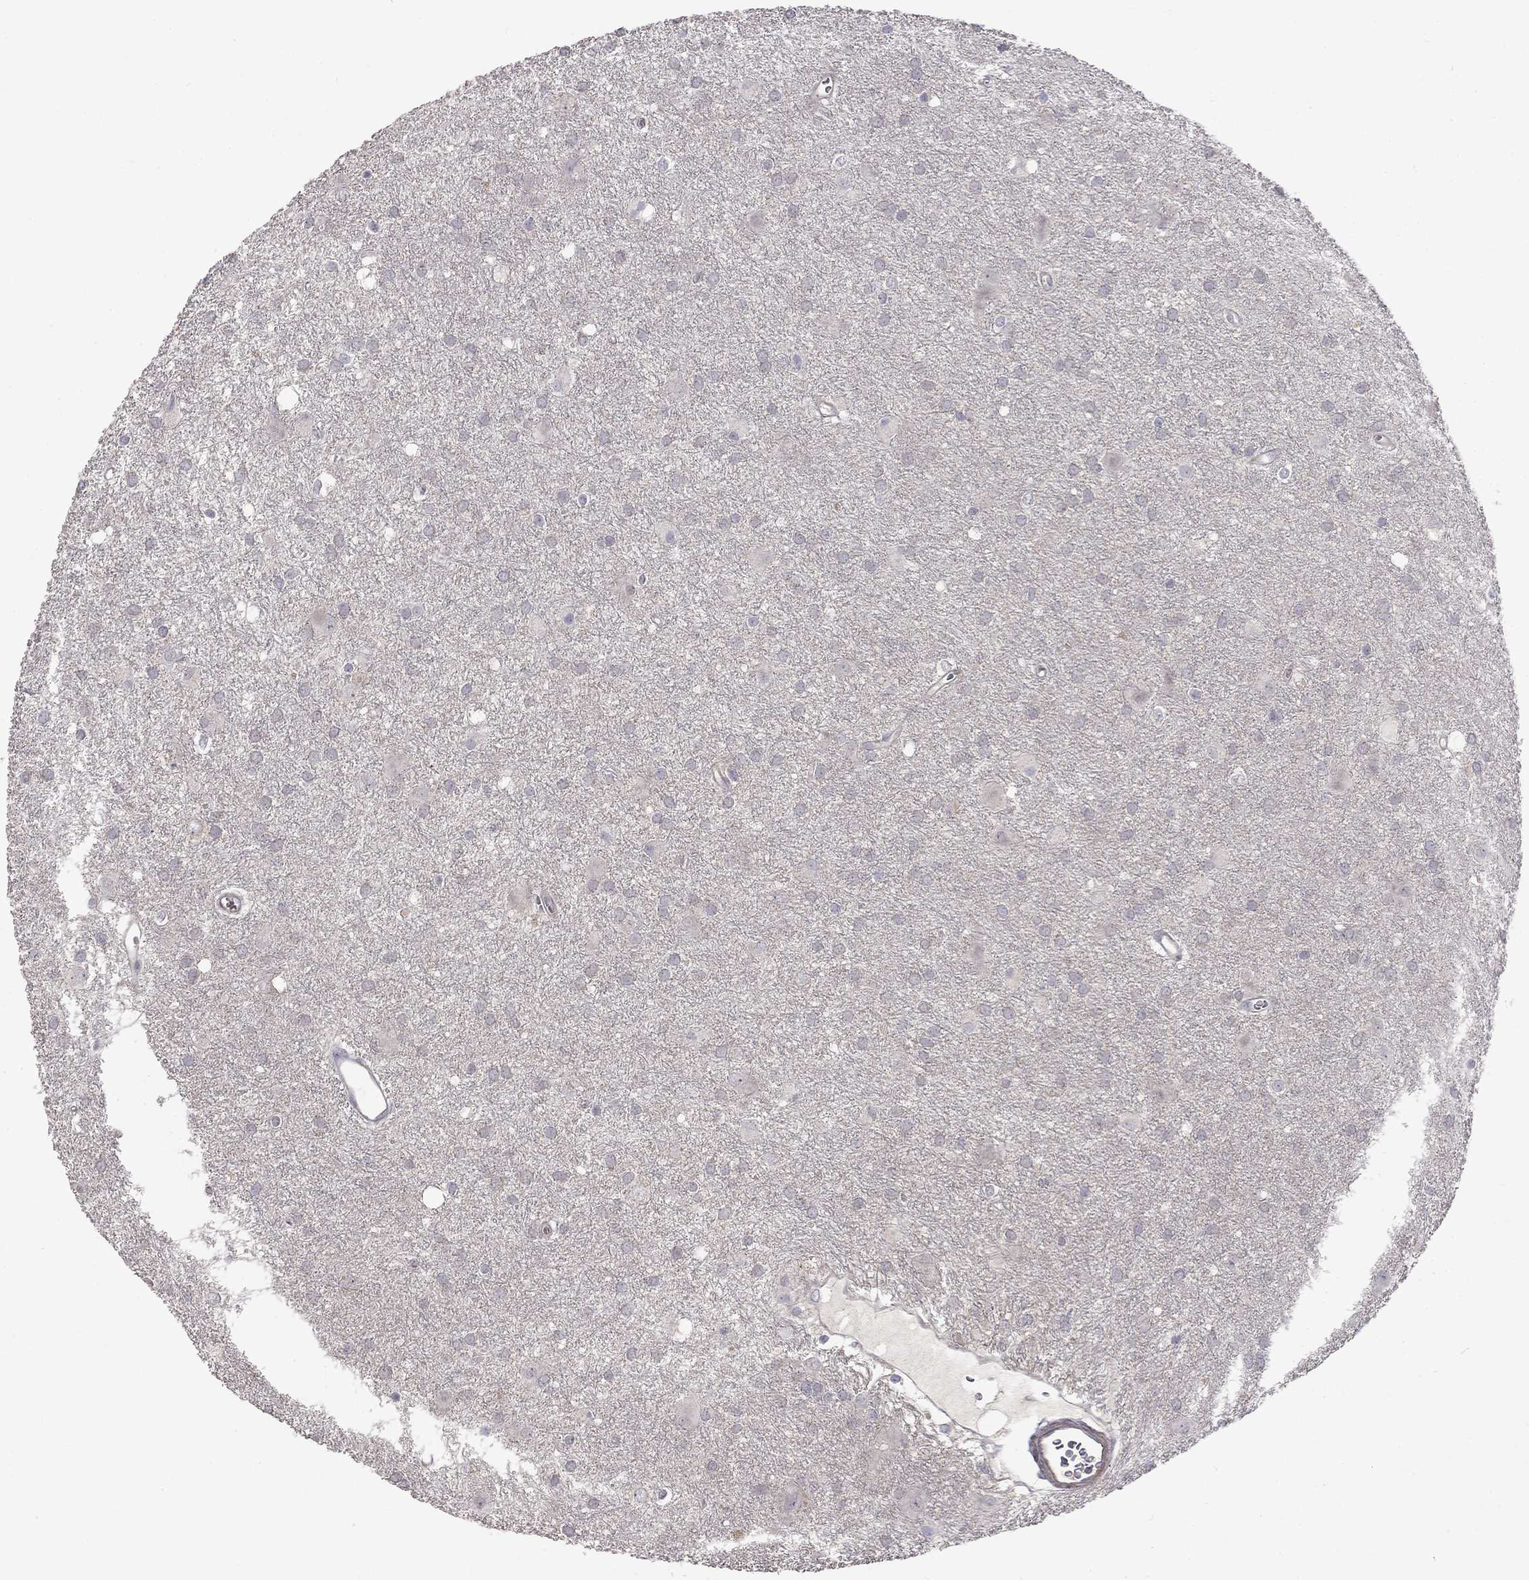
{"staining": {"intensity": "negative", "quantity": "none", "location": "none"}, "tissue": "glioma", "cell_type": "Tumor cells", "image_type": "cancer", "snomed": [{"axis": "morphology", "description": "Glioma, malignant, Low grade"}, {"axis": "topography", "description": "Brain"}], "caption": "Immunohistochemical staining of human glioma demonstrates no significant positivity in tumor cells.", "gene": "SLC39A14", "patient": {"sex": "male", "age": 58}}